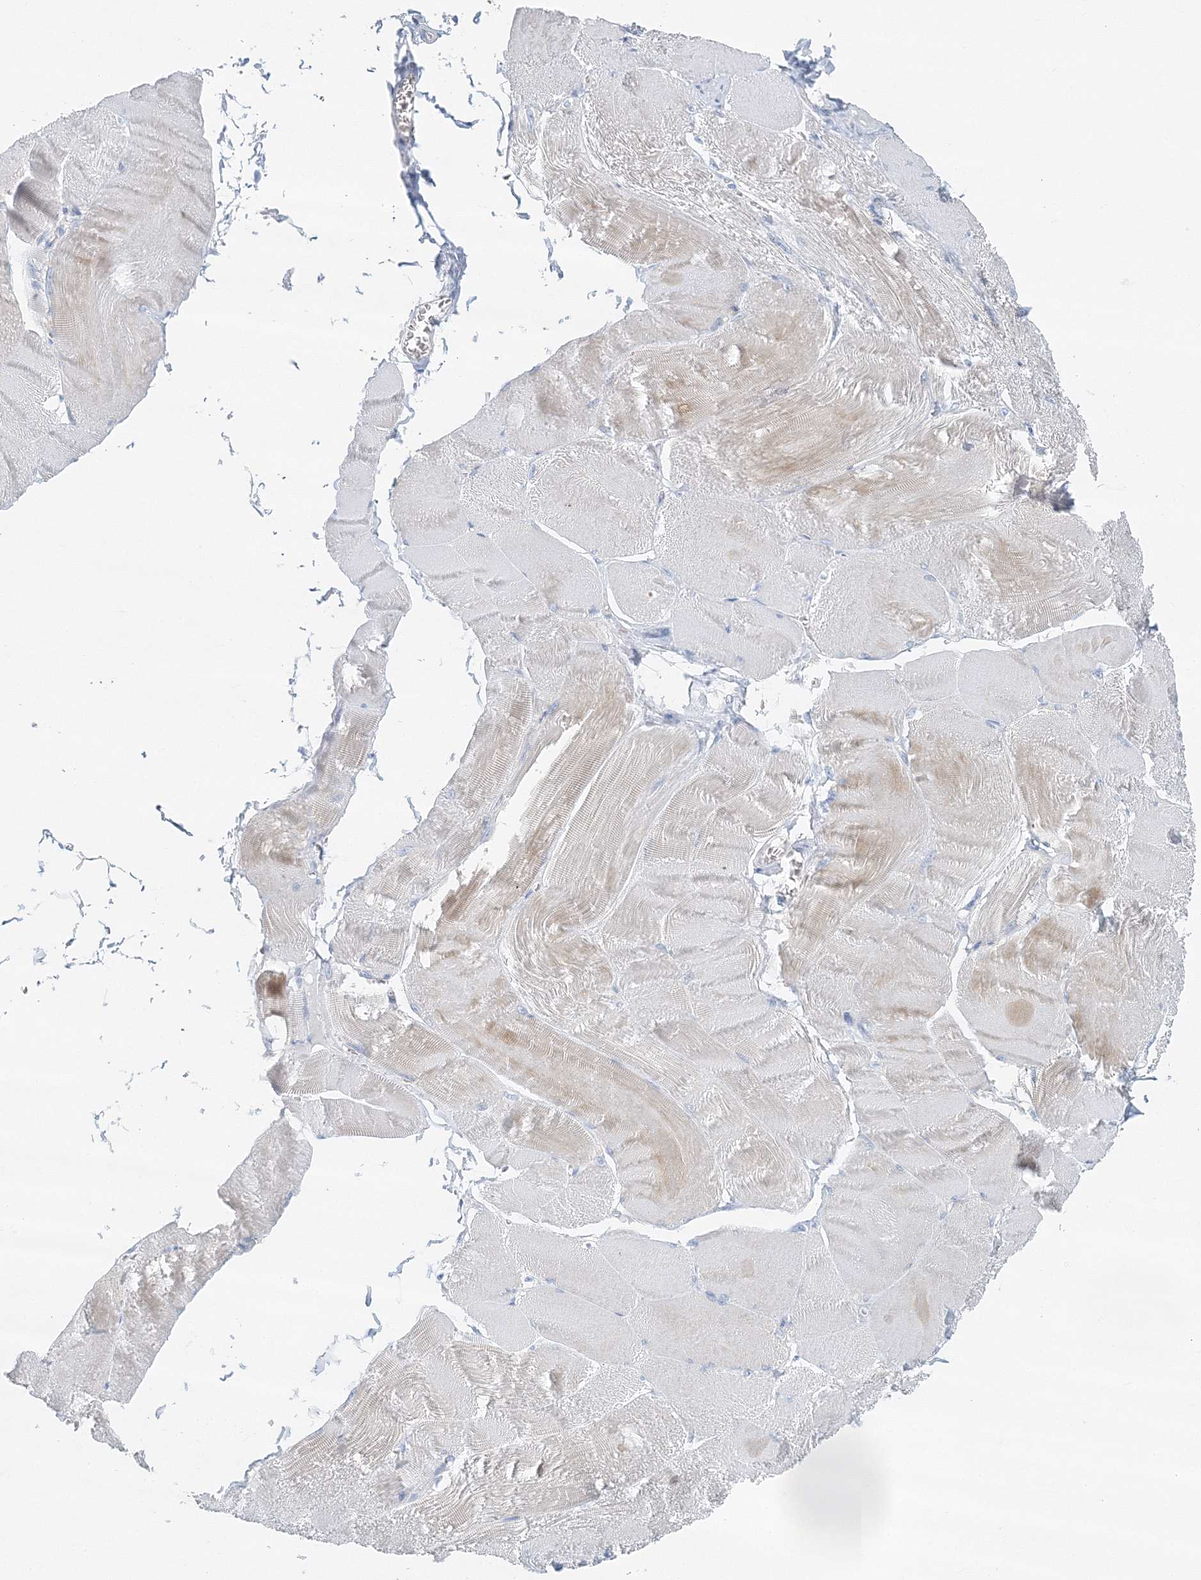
{"staining": {"intensity": "moderate", "quantity": "<25%", "location": "cytoplasmic/membranous"}, "tissue": "skeletal muscle", "cell_type": "Myocytes", "image_type": "normal", "snomed": [{"axis": "morphology", "description": "Normal tissue, NOS"}, {"axis": "morphology", "description": "Basal cell carcinoma"}, {"axis": "topography", "description": "Skeletal muscle"}], "caption": "Benign skeletal muscle exhibits moderate cytoplasmic/membranous positivity in about <25% of myocytes, visualized by immunohistochemistry. The staining was performed using DAB (3,3'-diaminobenzidine) to visualize the protein expression in brown, while the nuclei were stained in blue with hematoxylin (Magnification: 20x).", "gene": "VILL", "patient": {"sex": "female", "age": 64}}